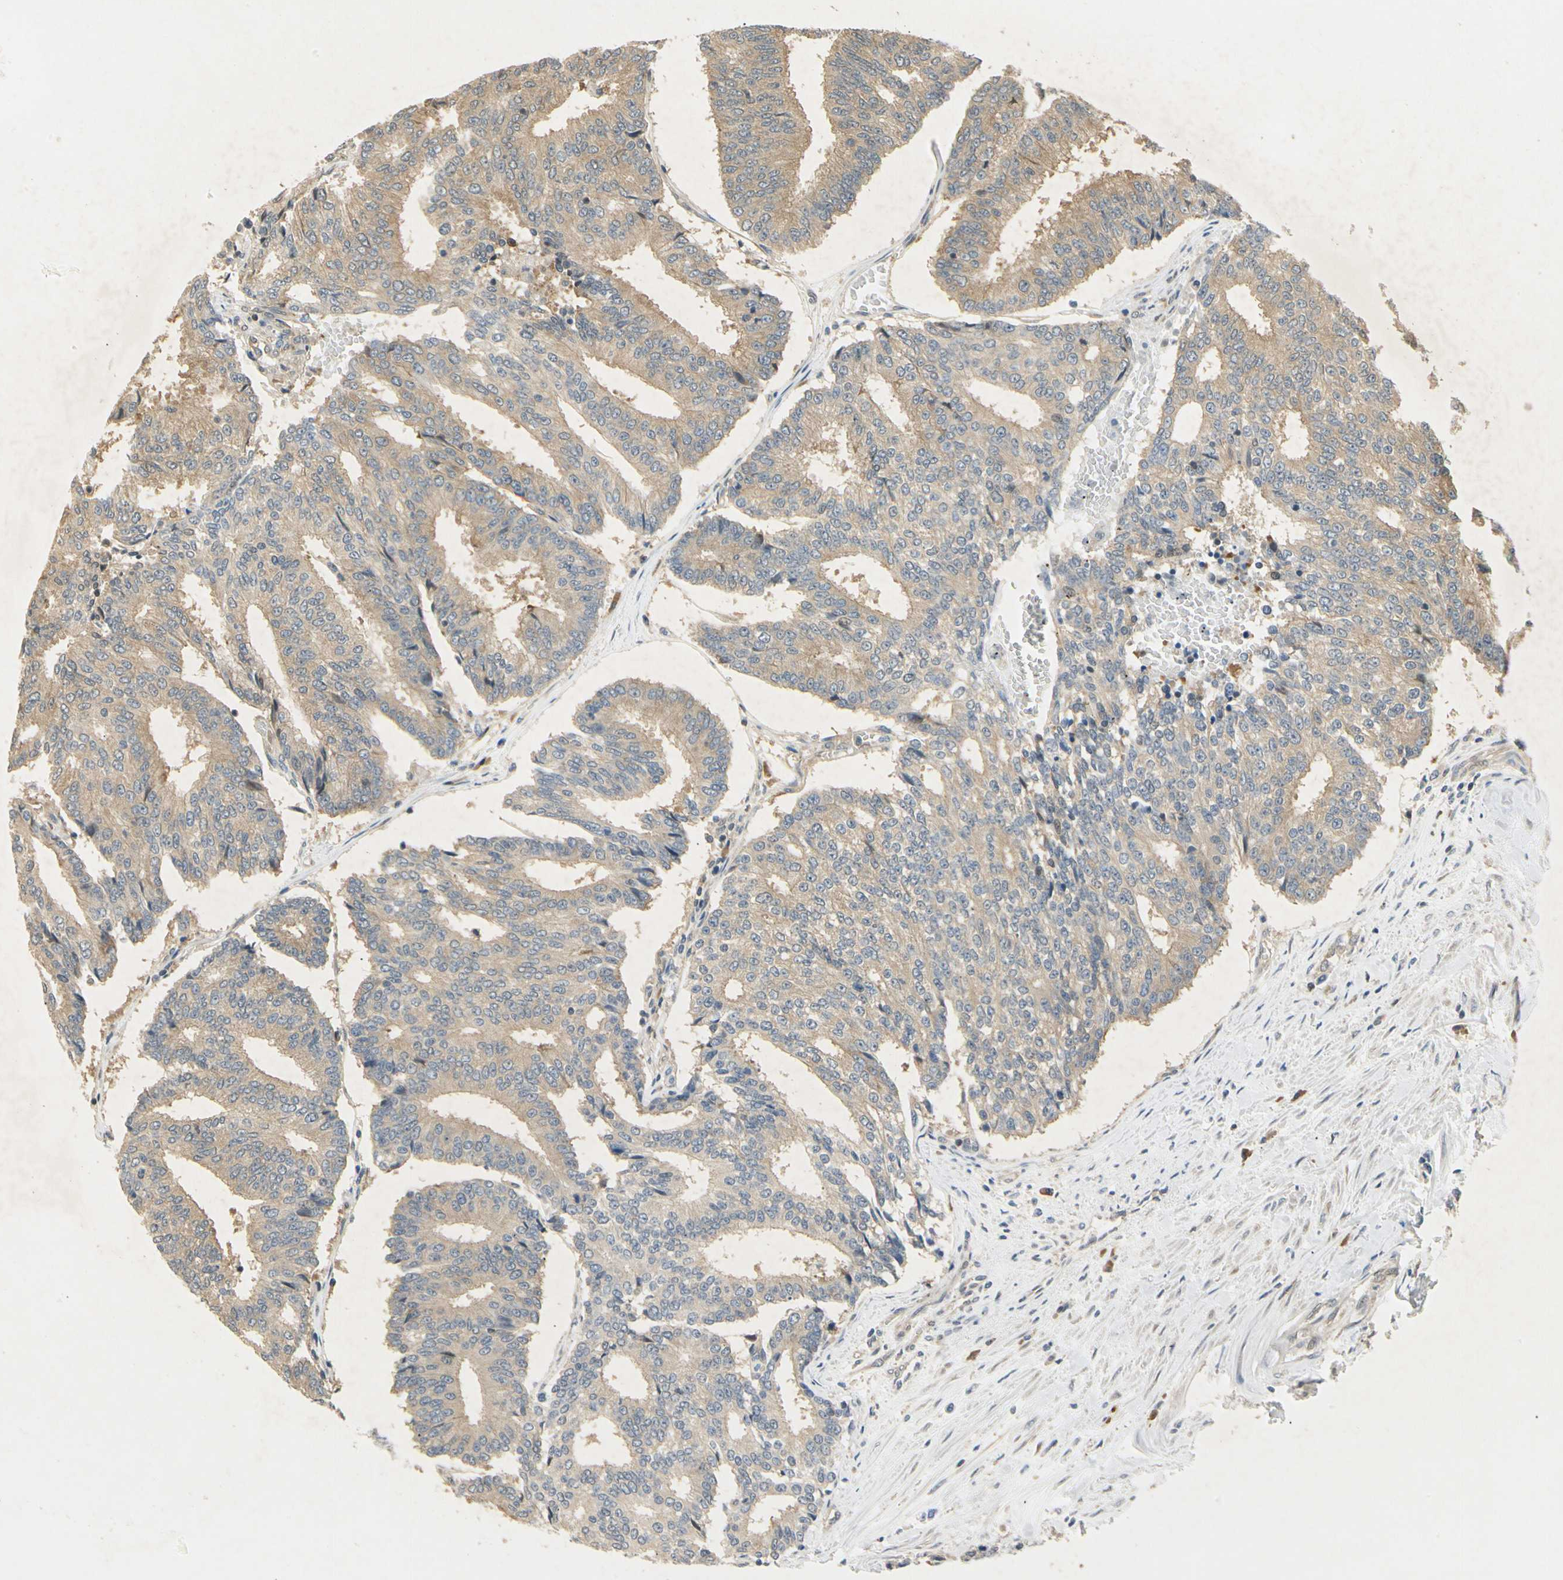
{"staining": {"intensity": "weak", "quantity": ">75%", "location": "cytoplasmic/membranous"}, "tissue": "prostate cancer", "cell_type": "Tumor cells", "image_type": "cancer", "snomed": [{"axis": "morphology", "description": "Adenocarcinoma, High grade"}, {"axis": "topography", "description": "Prostate"}], "caption": "A high-resolution micrograph shows immunohistochemistry (IHC) staining of prostate cancer, which displays weak cytoplasmic/membranous staining in about >75% of tumor cells.", "gene": "EIF1AX", "patient": {"sex": "male", "age": 55}}